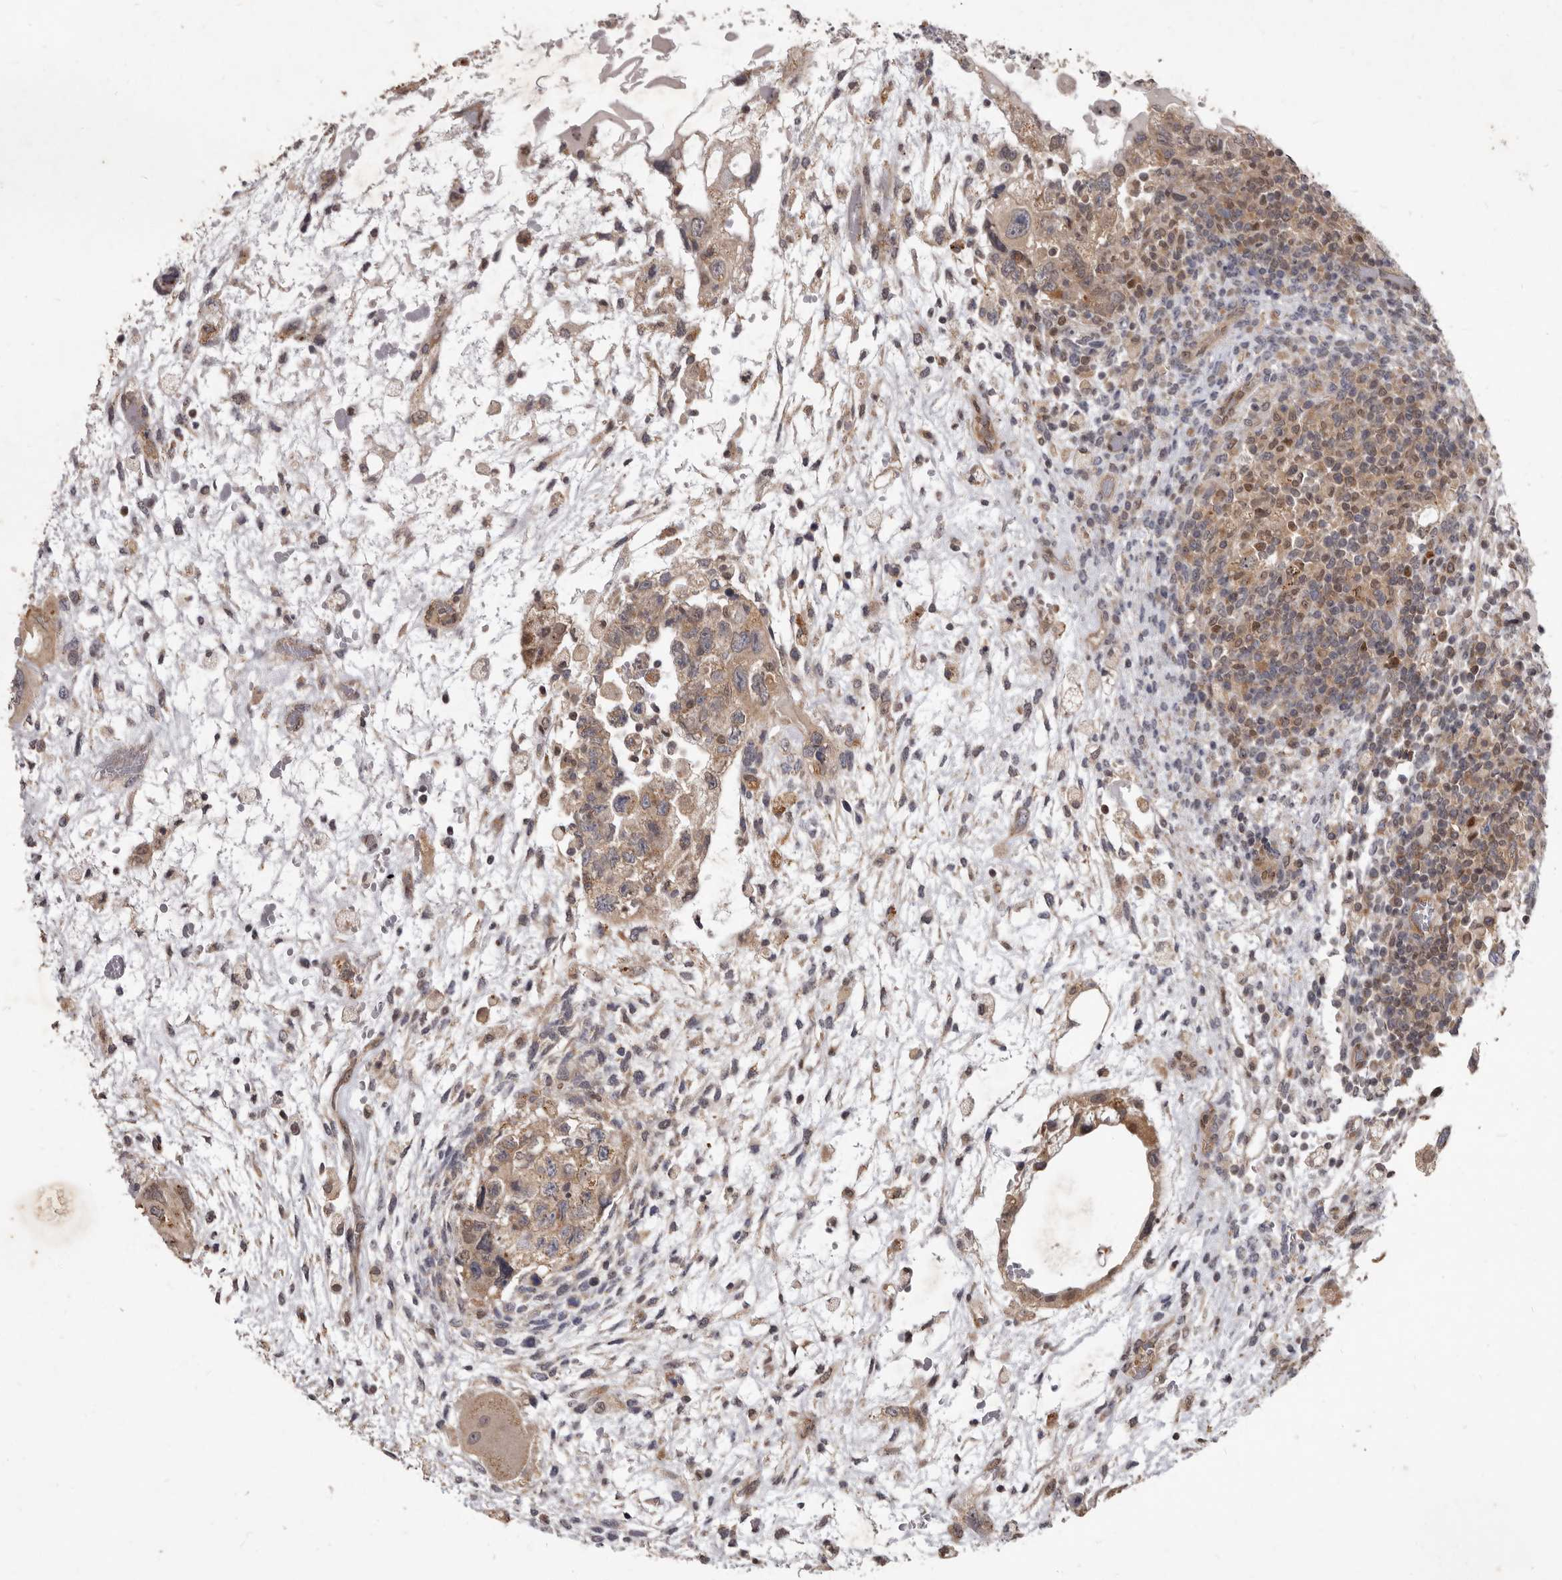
{"staining": {"intensity": "moderate", "quantity": ">75%", "location": "cytoplasmic/membranous"}, "tissue": "testis cancer", "cell_type": "Tumor cells", "image_type": "cancer", "snomed": [{"axis": "morphology", "description": "Carcinoma, Embryonal, NOS"}, {"axis": "topography", "description": "Testis"}], "caption": "Protein staining of testis cancer tissue displays moderate cytoplasmic/membranous positivity in about >75% of tumor cells. The staining was performed using DAB to visualize the protein expression in brown, while the nuclei were stained in blue with hematoxylin (Magnification: 20x).", "gene": "ACLY", "patient": {"sex": "male", "age": 36}}